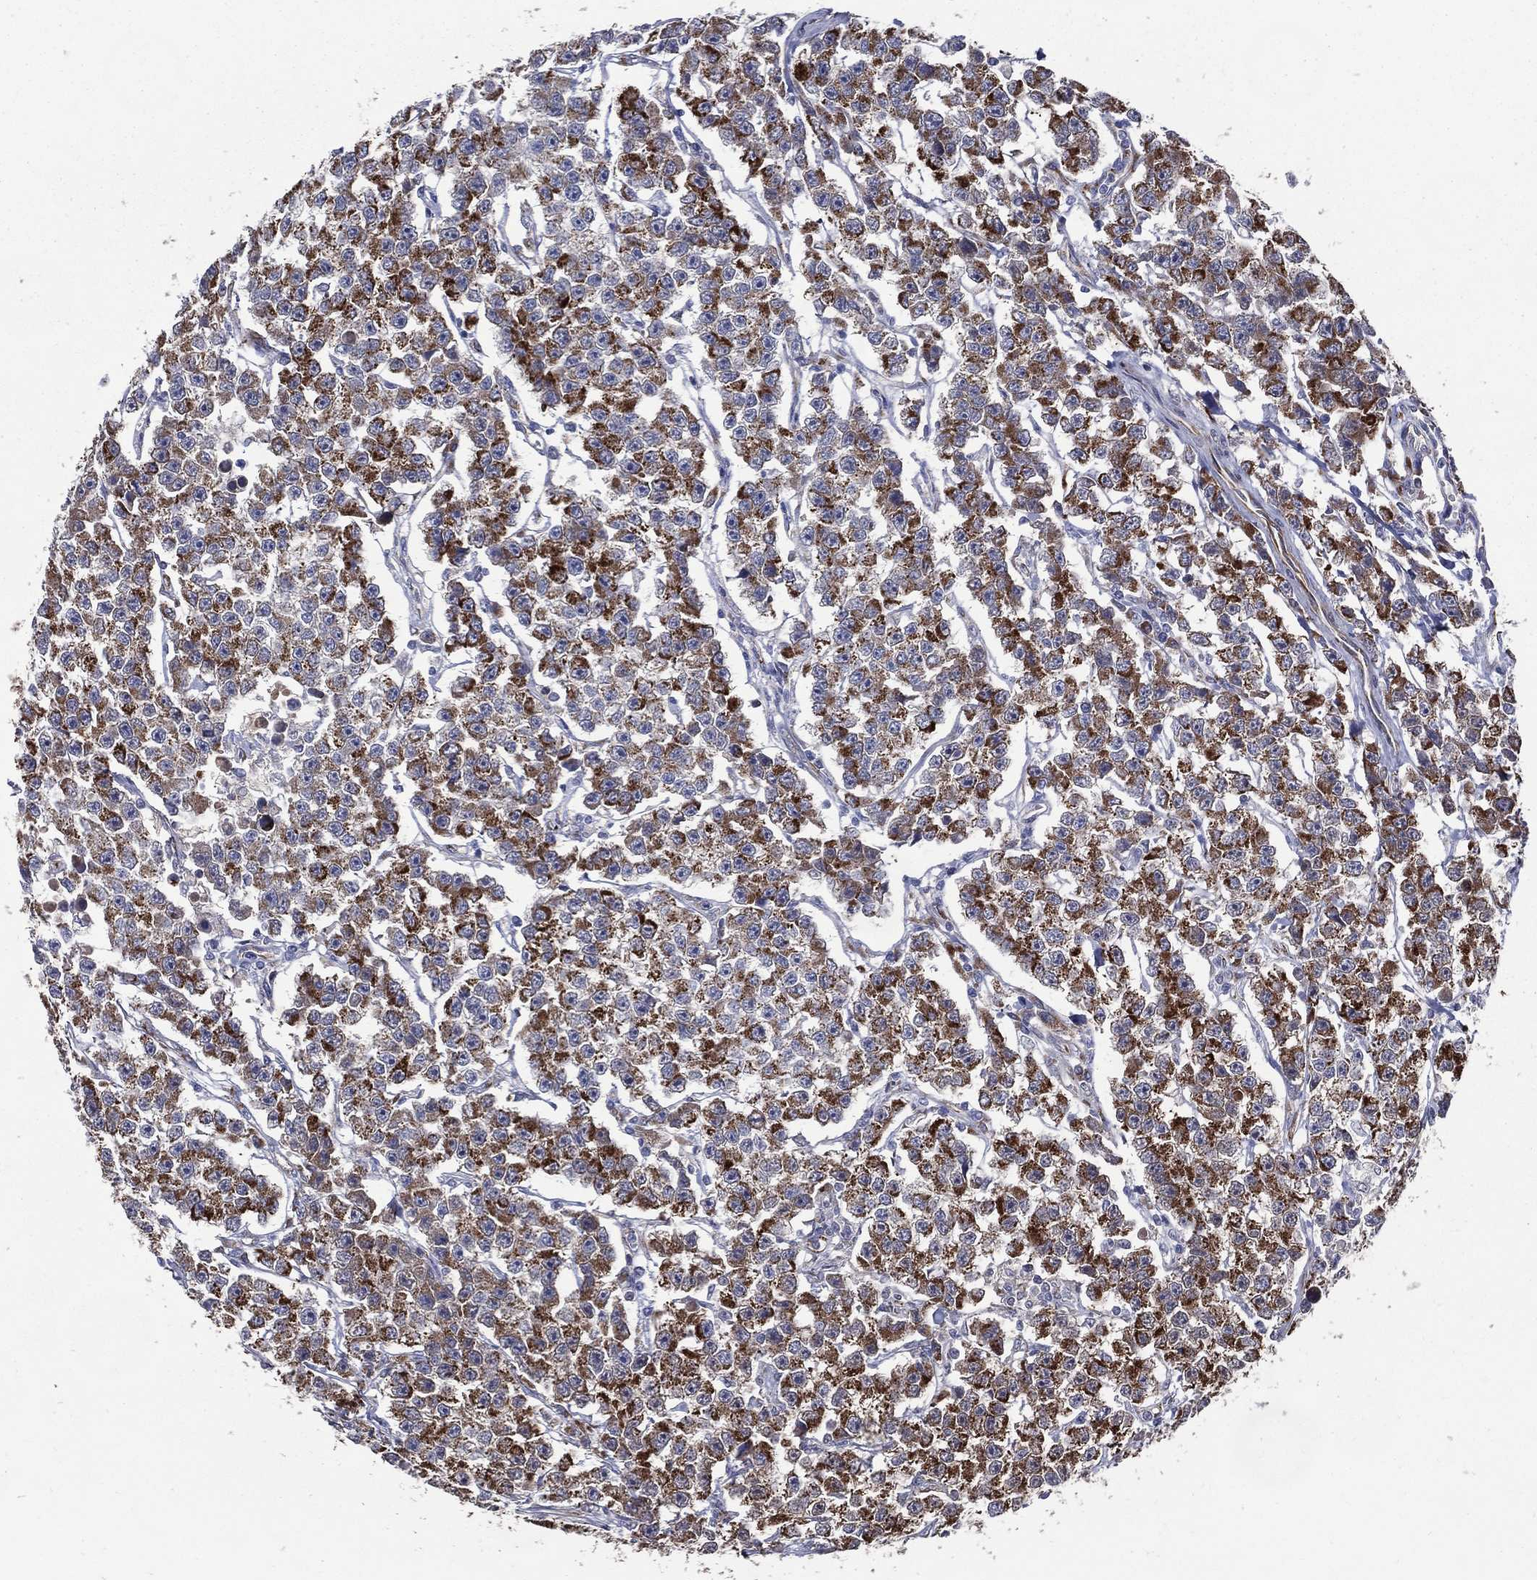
{"staining": {"intensity": "strong", "quantity": ">75%", "location": "cytoplasmic/membranous"}, "tissue": "testis cancer", "cell_type": "Tumor cells", "image_type": "cancer", "snomed": [{"axis": "morphology", "description": "Seminoma, NOS"}, {"axis": "topography", "description": "Testis"}], "caption": "Immunohistochemistry (IHC) (DAB (3,3'-diaminobenzidine)) staining of human testis cancer reveals strong cytoplasmic/membranous protein positivity in about >75% of tumor cells.", "gene": "ARHGAP11A", "patient": {"sex": "male", "age": 59}}